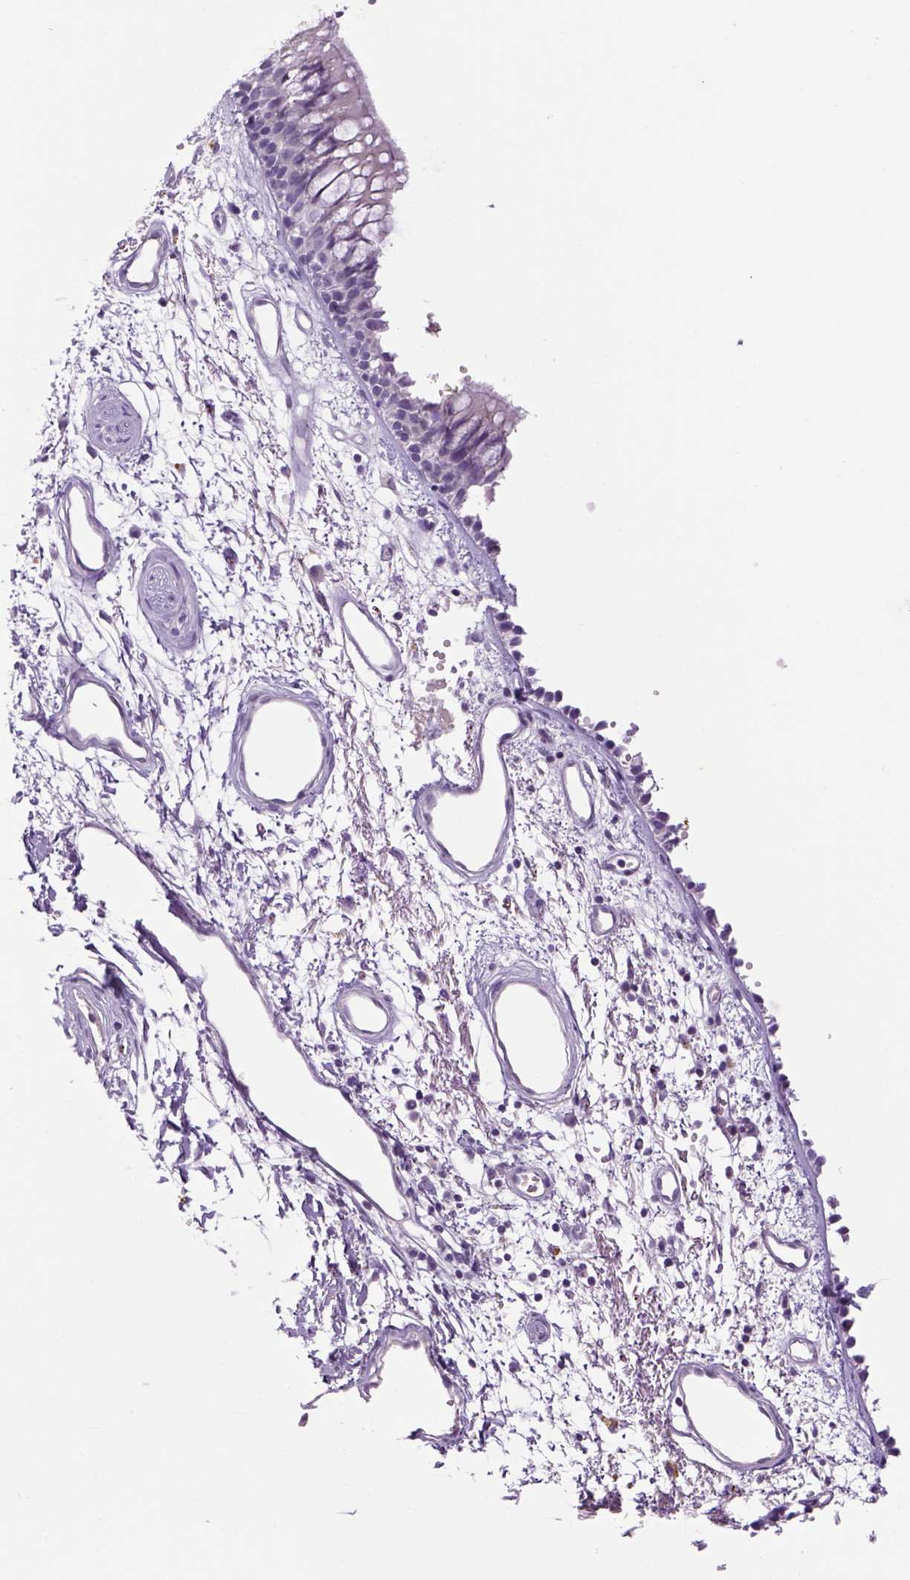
{"staining": {"intensity": "negative", "quantity": "none", "location": "none"}, "tissue": "bronchus", "cell_type": "Respiratory epithelial cells", "image_type": "normal", "snomed": [{"axis": "morphology", "description": "Normal tissue, NOS"}, {"axis": "morphology", "description": "Squamous cell carcinoma, NOS"}, {"axis": "topography", "description": "Cartilage tissue"}, {"axis": "topography", "description": "Bronchus"}, {"axis": "topography", "description": "Lung"}], "caption": "High magnification brightfield microscopy of unremarkable bronchus stained with DAB (brown) and counterstained with hematoxylin (blue): respiratory epithelial cells show no significant staining.", "gene": "DBH", "patient": {"sex": "male", "age": 66}}